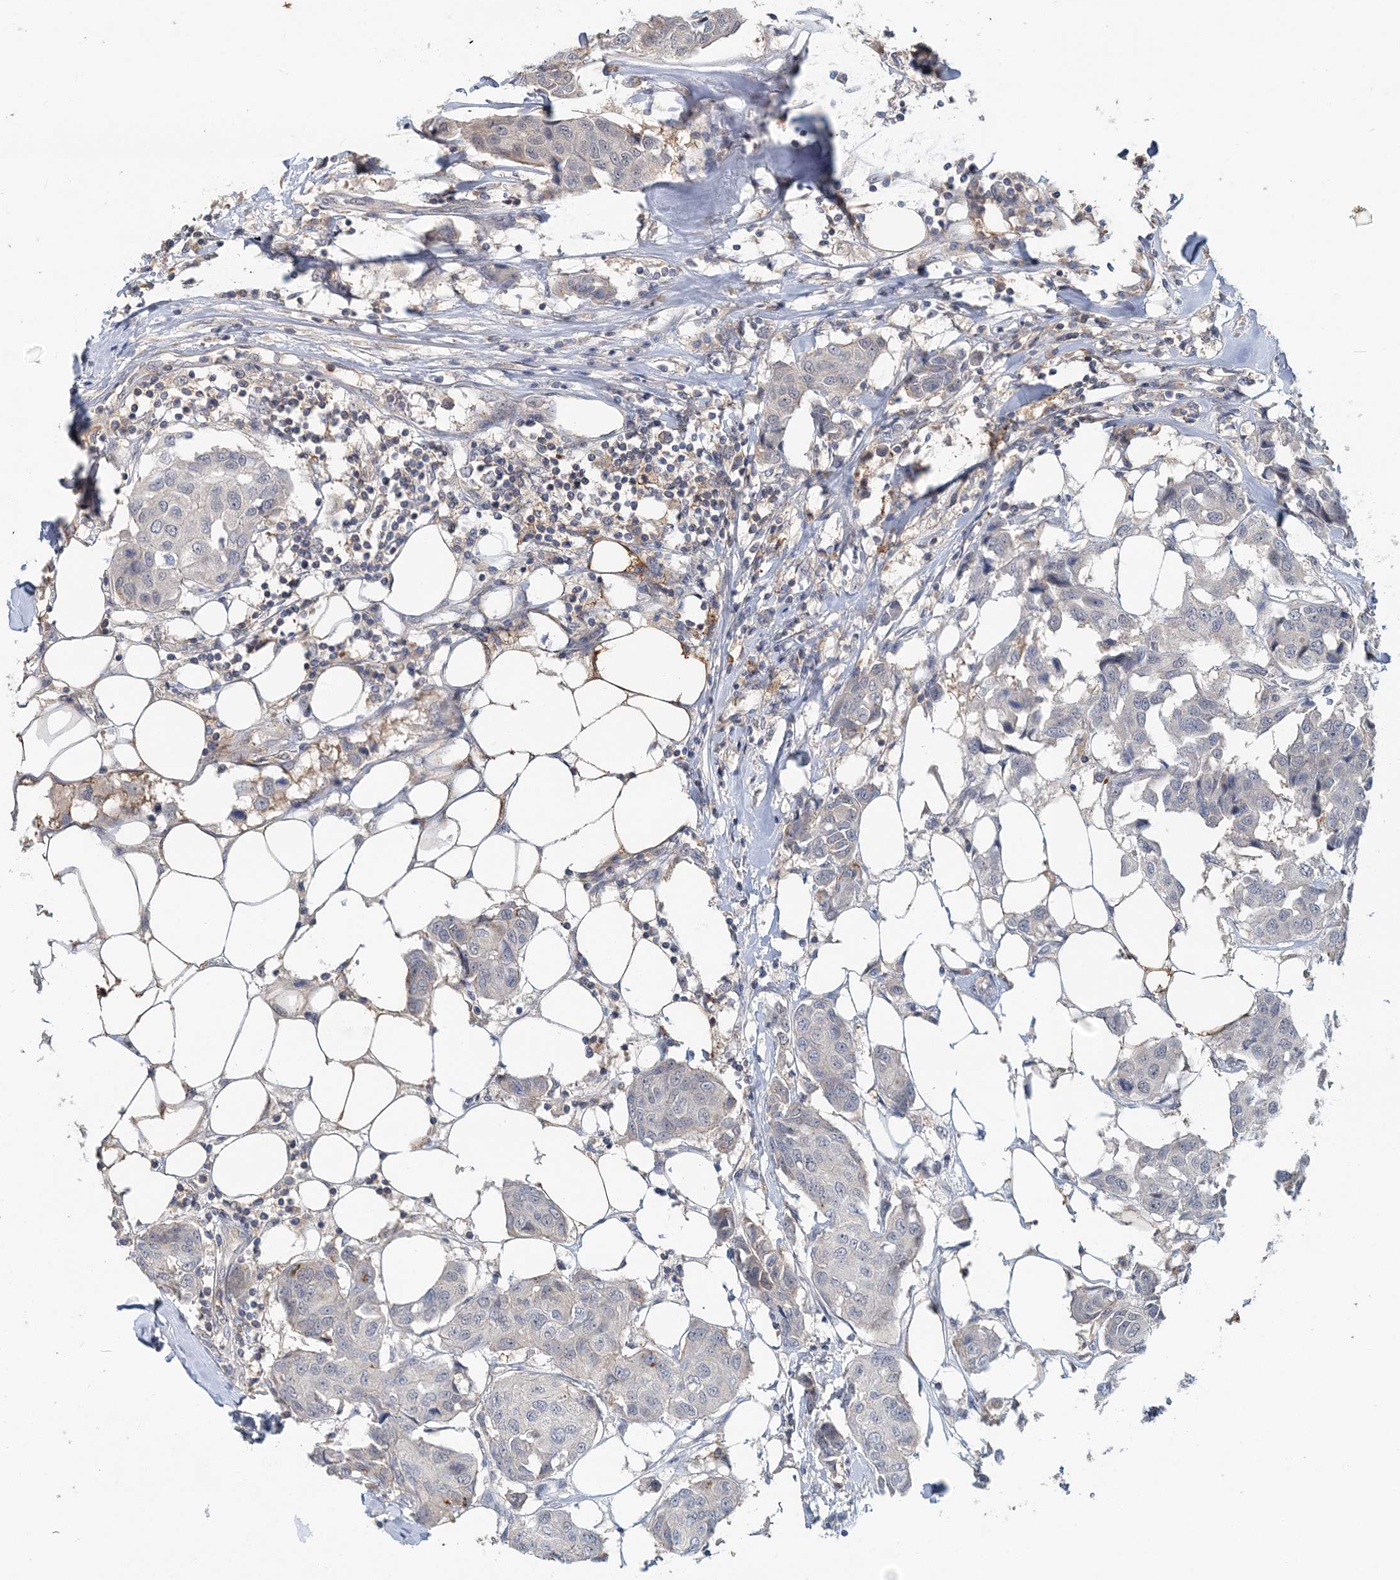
{"staining": {"intensity": "negative", "quantity": "none", "location": "none"}, "tissue": "breast cancer", "cell_type": "Tumor cells", "image_type": "cancer", "snomed": [{"axis": "morphology", "description": "Duct carcinoma"}, {"axis": "topography", "description": "Breast"}], "caption": "IHC of breast infiltrating ductal carcinoma exhibits no expression in tumor cells. (Immunohistochemistry (ihc), brightfield microscopy, high magnification).", "gene": "RNF25", "patient": {"sex": "female", "age": 80}}